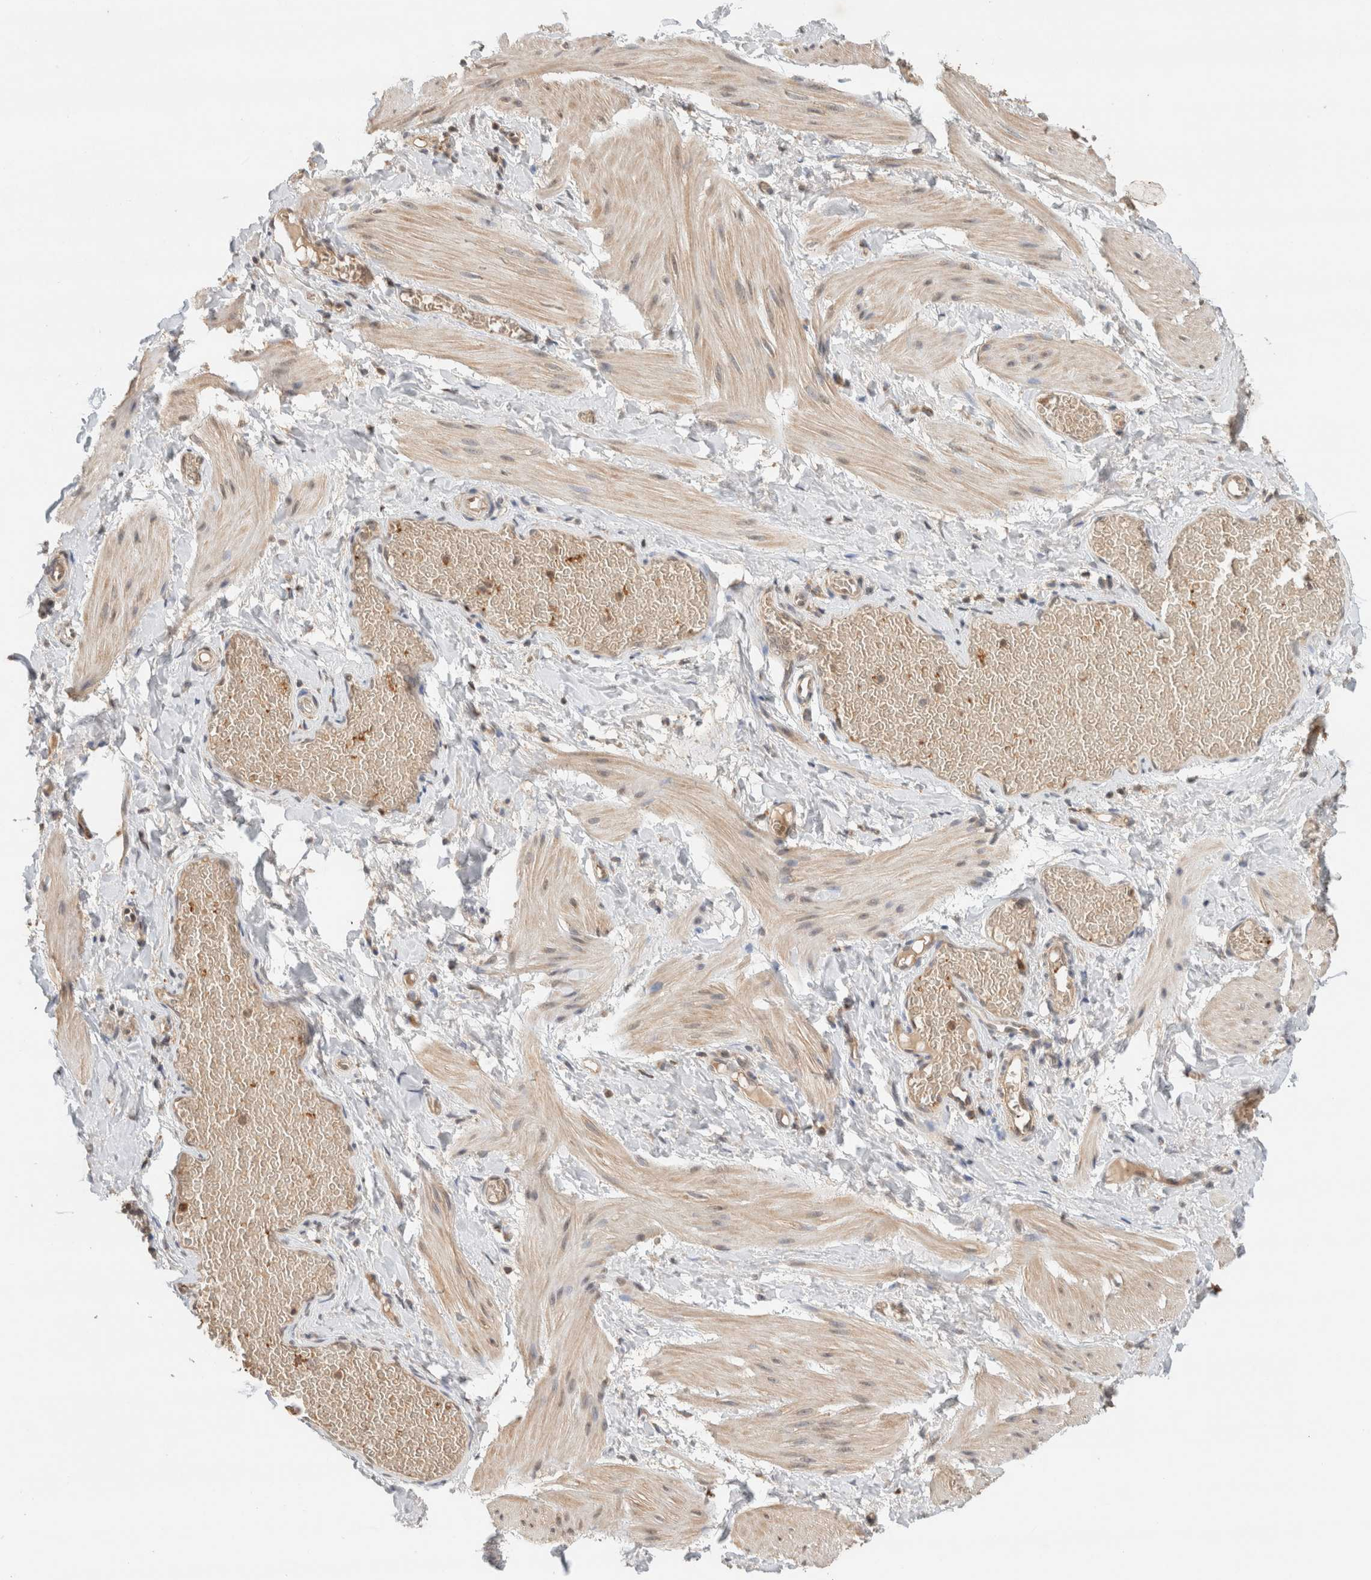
{"staining": {"intensity": "weak", "quantity": "25%-75%", "location": "cytoplasmic/membranous"}, "tissue": "smooth muscle", "cell_type": "Smooth muscle cells", "image_type": "normal", "snomed": [{"axis": "morphology", "description": "Normal tissue, NOS"}, {"axis": "topography", "description": "Smooth muscle"}], "caption": "This micrograph displays IHC staining of normal smooth muscle, with low weak cytoplasmic/membranous expression in approximately 25%-75% of smooth muscle cells.", "gene": "CA13", "patient": {"sex": "male", "age": 16}}